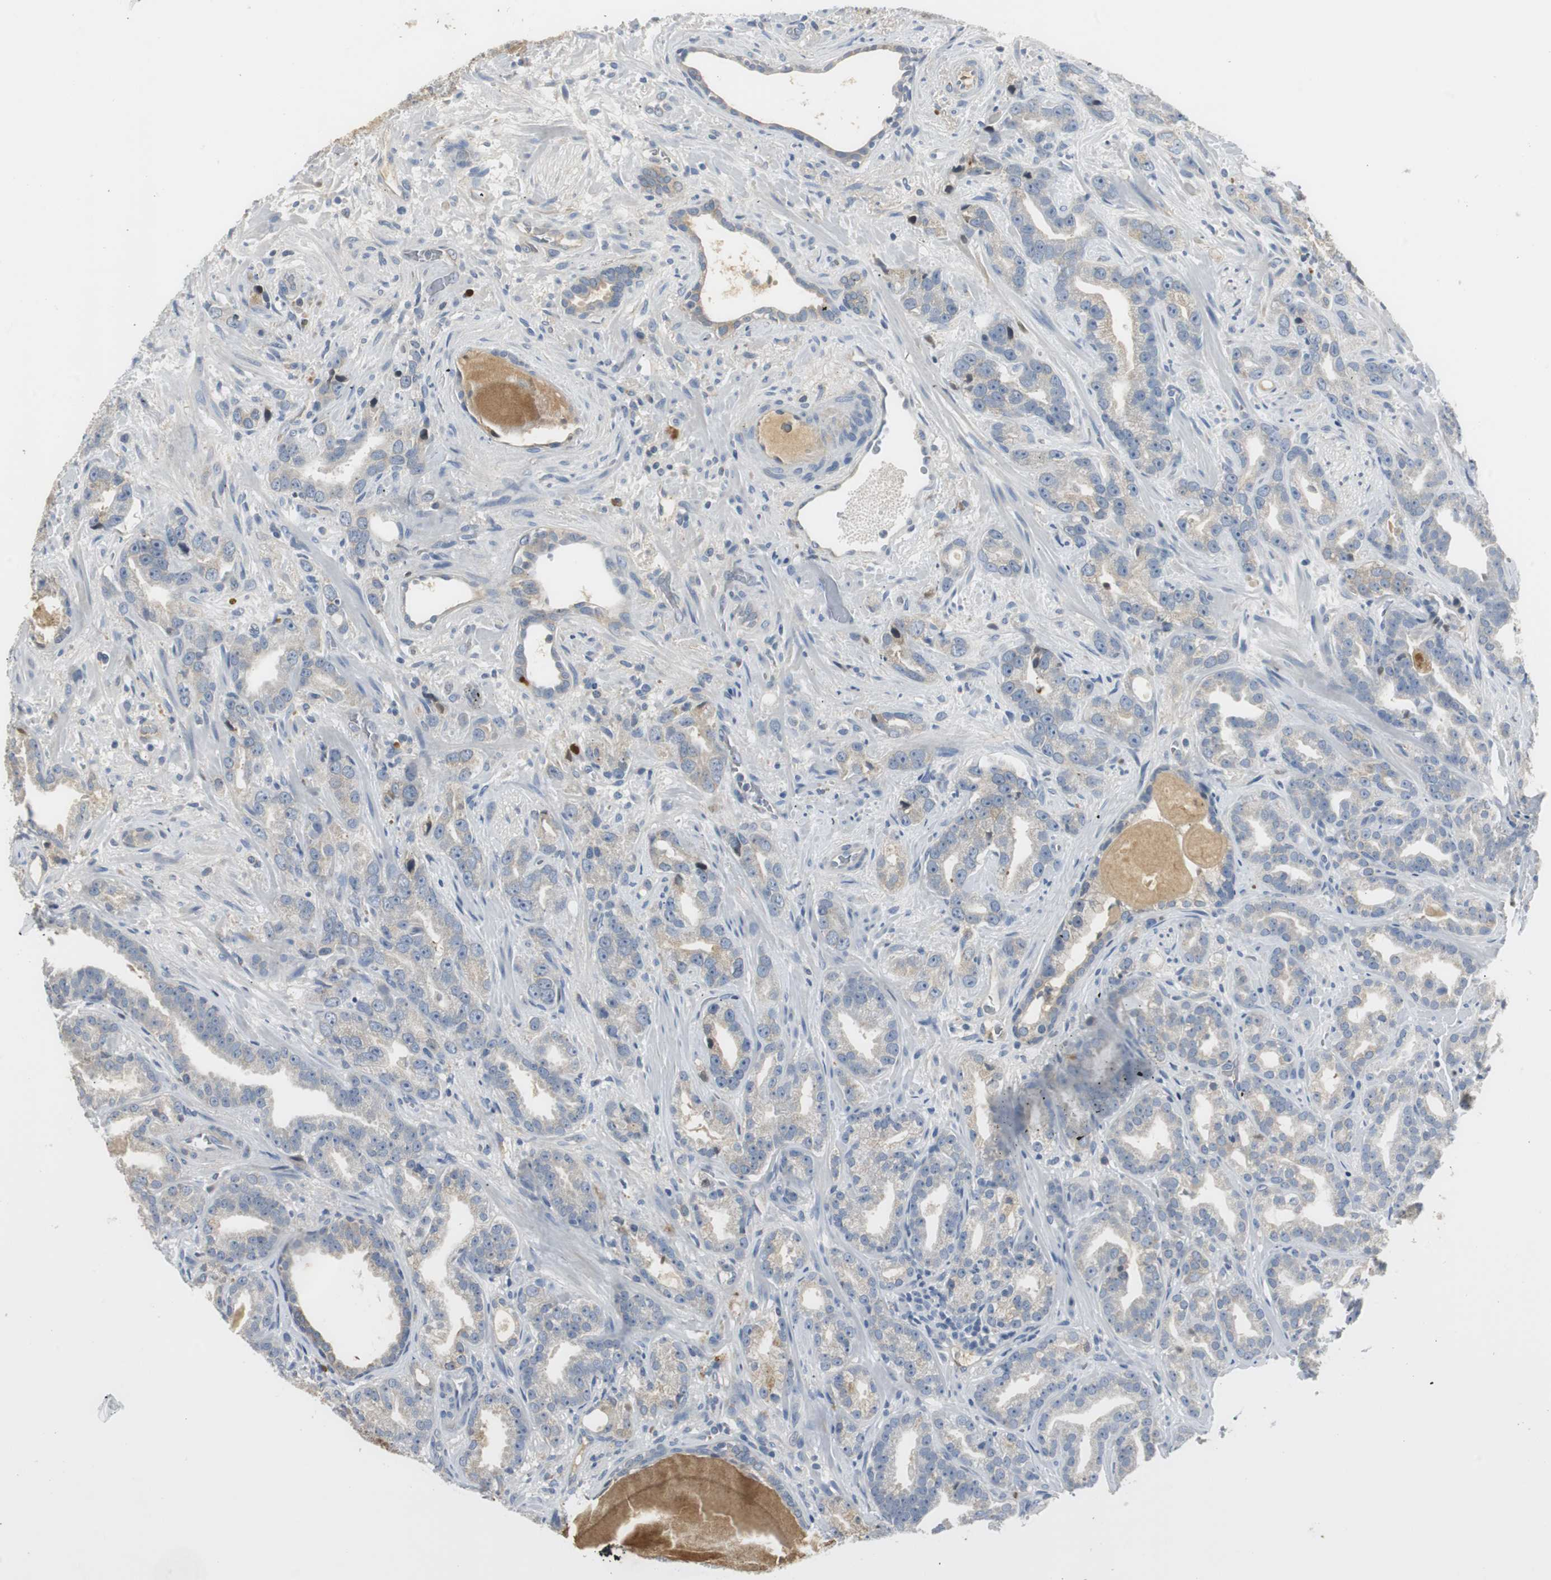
{"staining": {"intensity": "weak", "quantity": "<25%", "location": "cytoplasmic/membranous"}, "tissue": "prostate cancer", "cell_type": "Tumor cells", "image_type": "cancer", "snomed": [{"axis": "morphology", "description": "Adenocarcinoma, Low grade"}, {"axis": "topography", "description": "Prostate"}], "caption": "High power microscopy photomicrograph of an IHC micrograph of prostate cancer, revealing no significant staining in tumor cells. Nuclei are stained in blue.", "gene": "SERPINF1", "patient": {"sex": "male", "age": 63}}